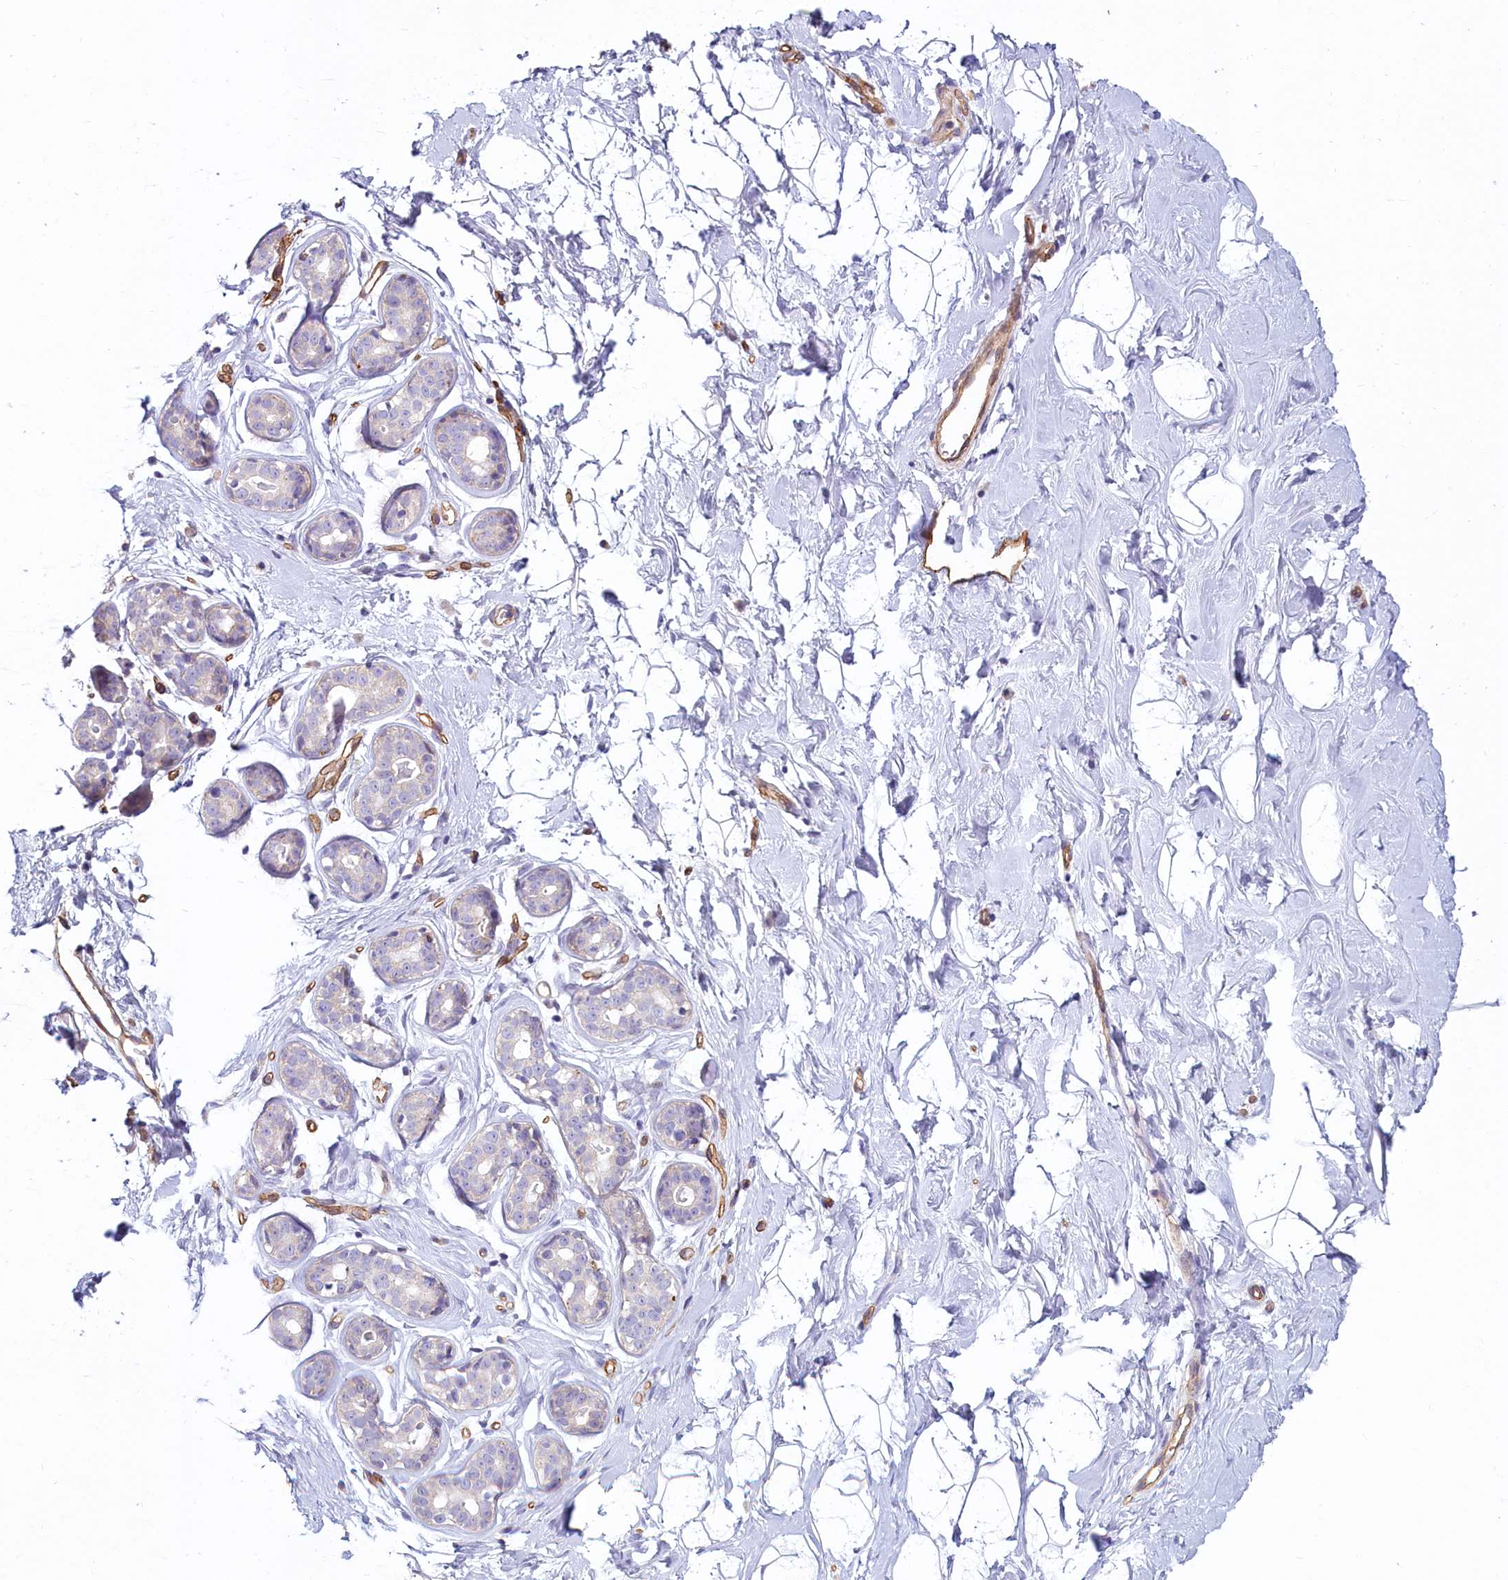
{"staining": {"intensity": "negative", "quantity": "none", "location": "none"}, "tissue": "breast", "cell_type": "Adipocytes", "image_type": "normal", "snomed": [{"axis": "morphology", "description": "Normal tissue, NOS"}, {"axis": "morphology", "description": "Adenoma, NOS"}, {"axis": "topography", "description": "Breast"}], "caption": "Immunohistochemical staining of benign breast reveals no significant expression in adipocytes. (Immunohistochemistry (ihc), brightfield microscopy, high magnification).", "gene": "LMOD3", "patient": {"sex": "female", "age": 23}}